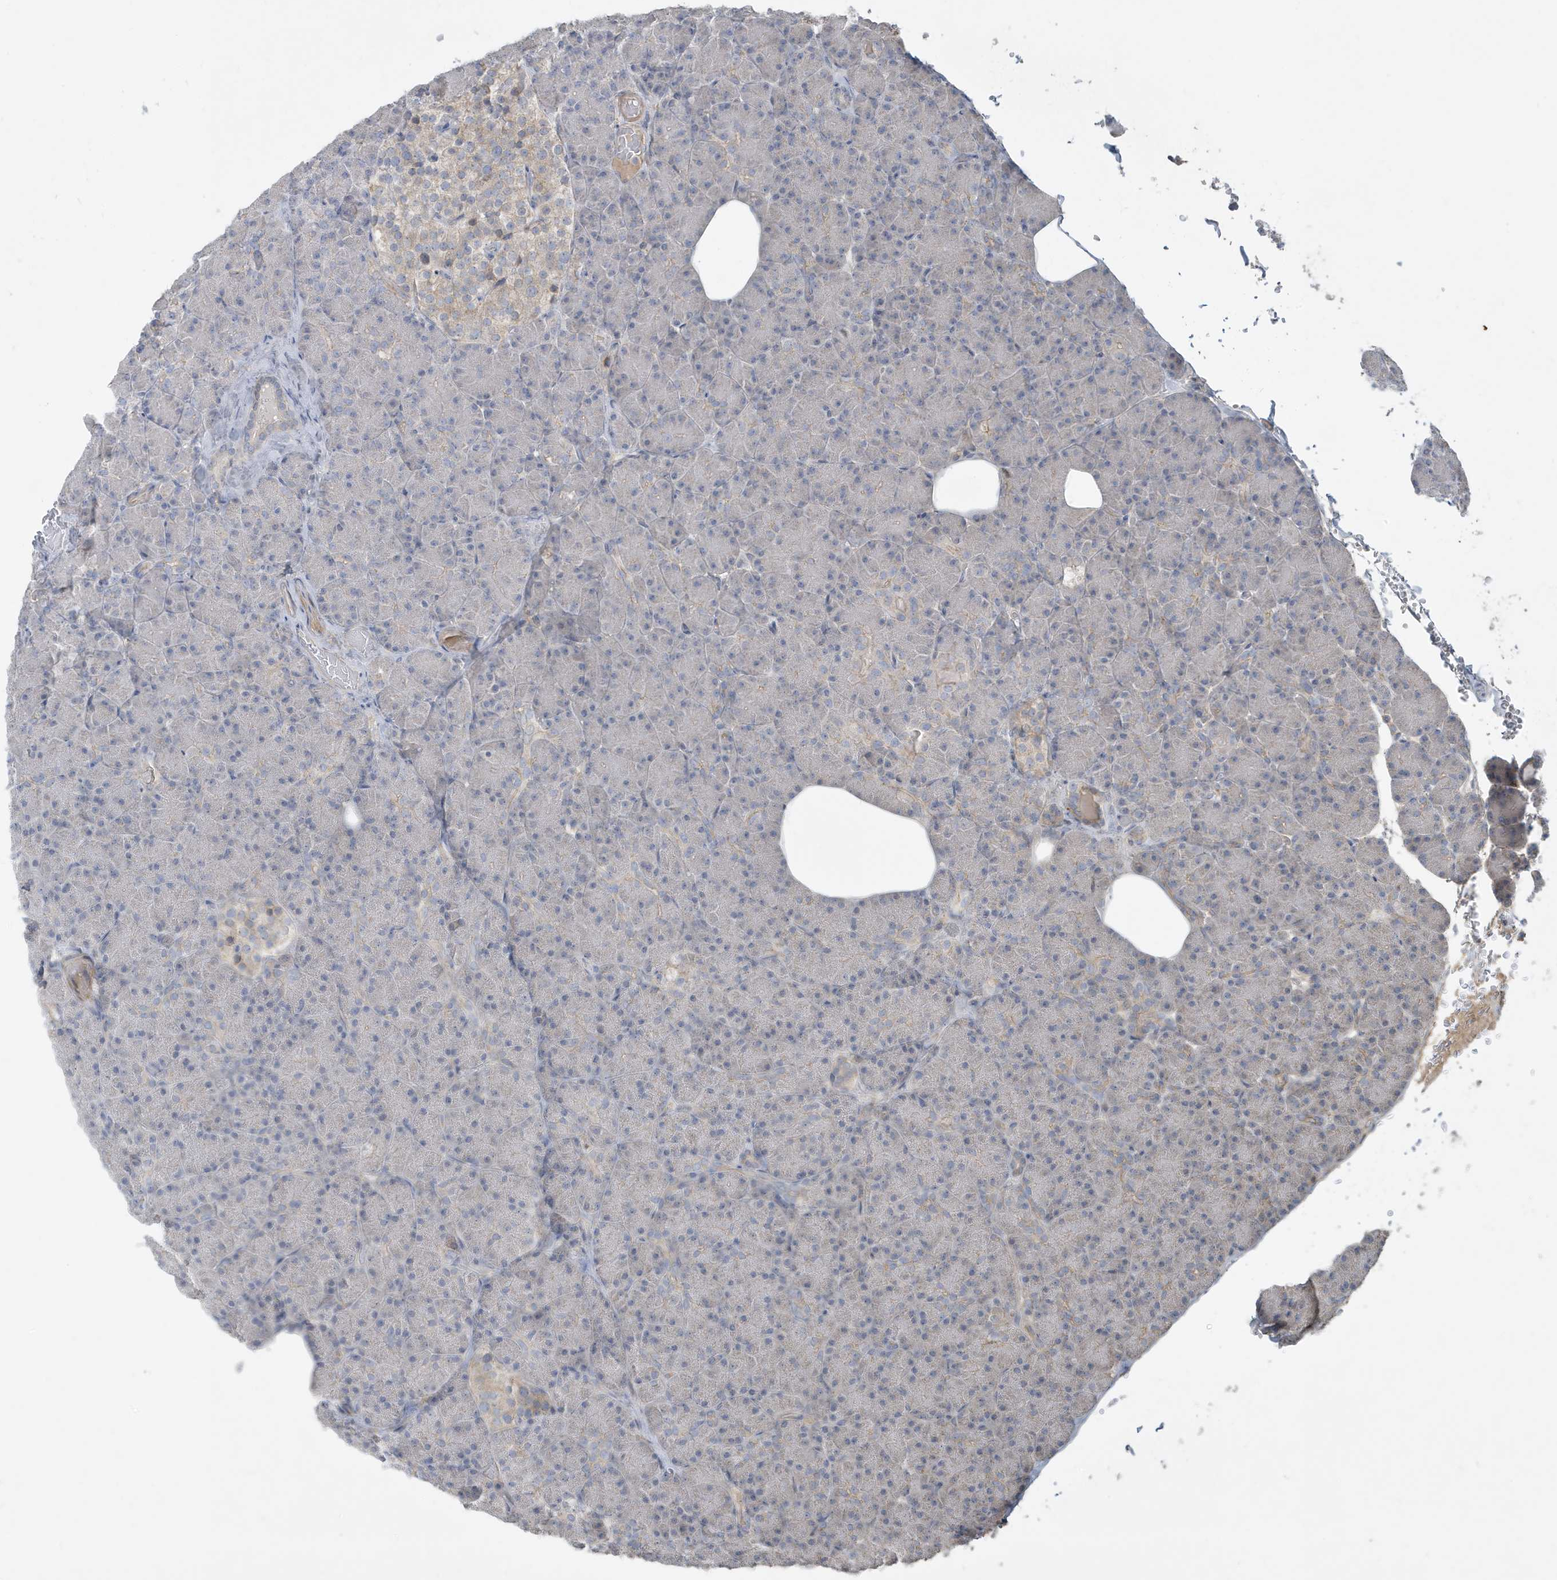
{"staining": {"intensity": "weak", "quantity": "<25%", "location": "cytoplasmic/membranous"}, "tissue": "pancreas", "cell_type": "Exocrine glandular cells", "image_type": "normal", "snomed": [{"axis": "morphology", "description": "Normal tissue, NOS"}, {"axis": "topography", "description": "Pancreas"}], "caption": "The histopathology image exhibits no significant expression in exocrine glandular cells of pancreas.", "gene": "PRRT3", "patient": {"sex": "female", "age": 43}}